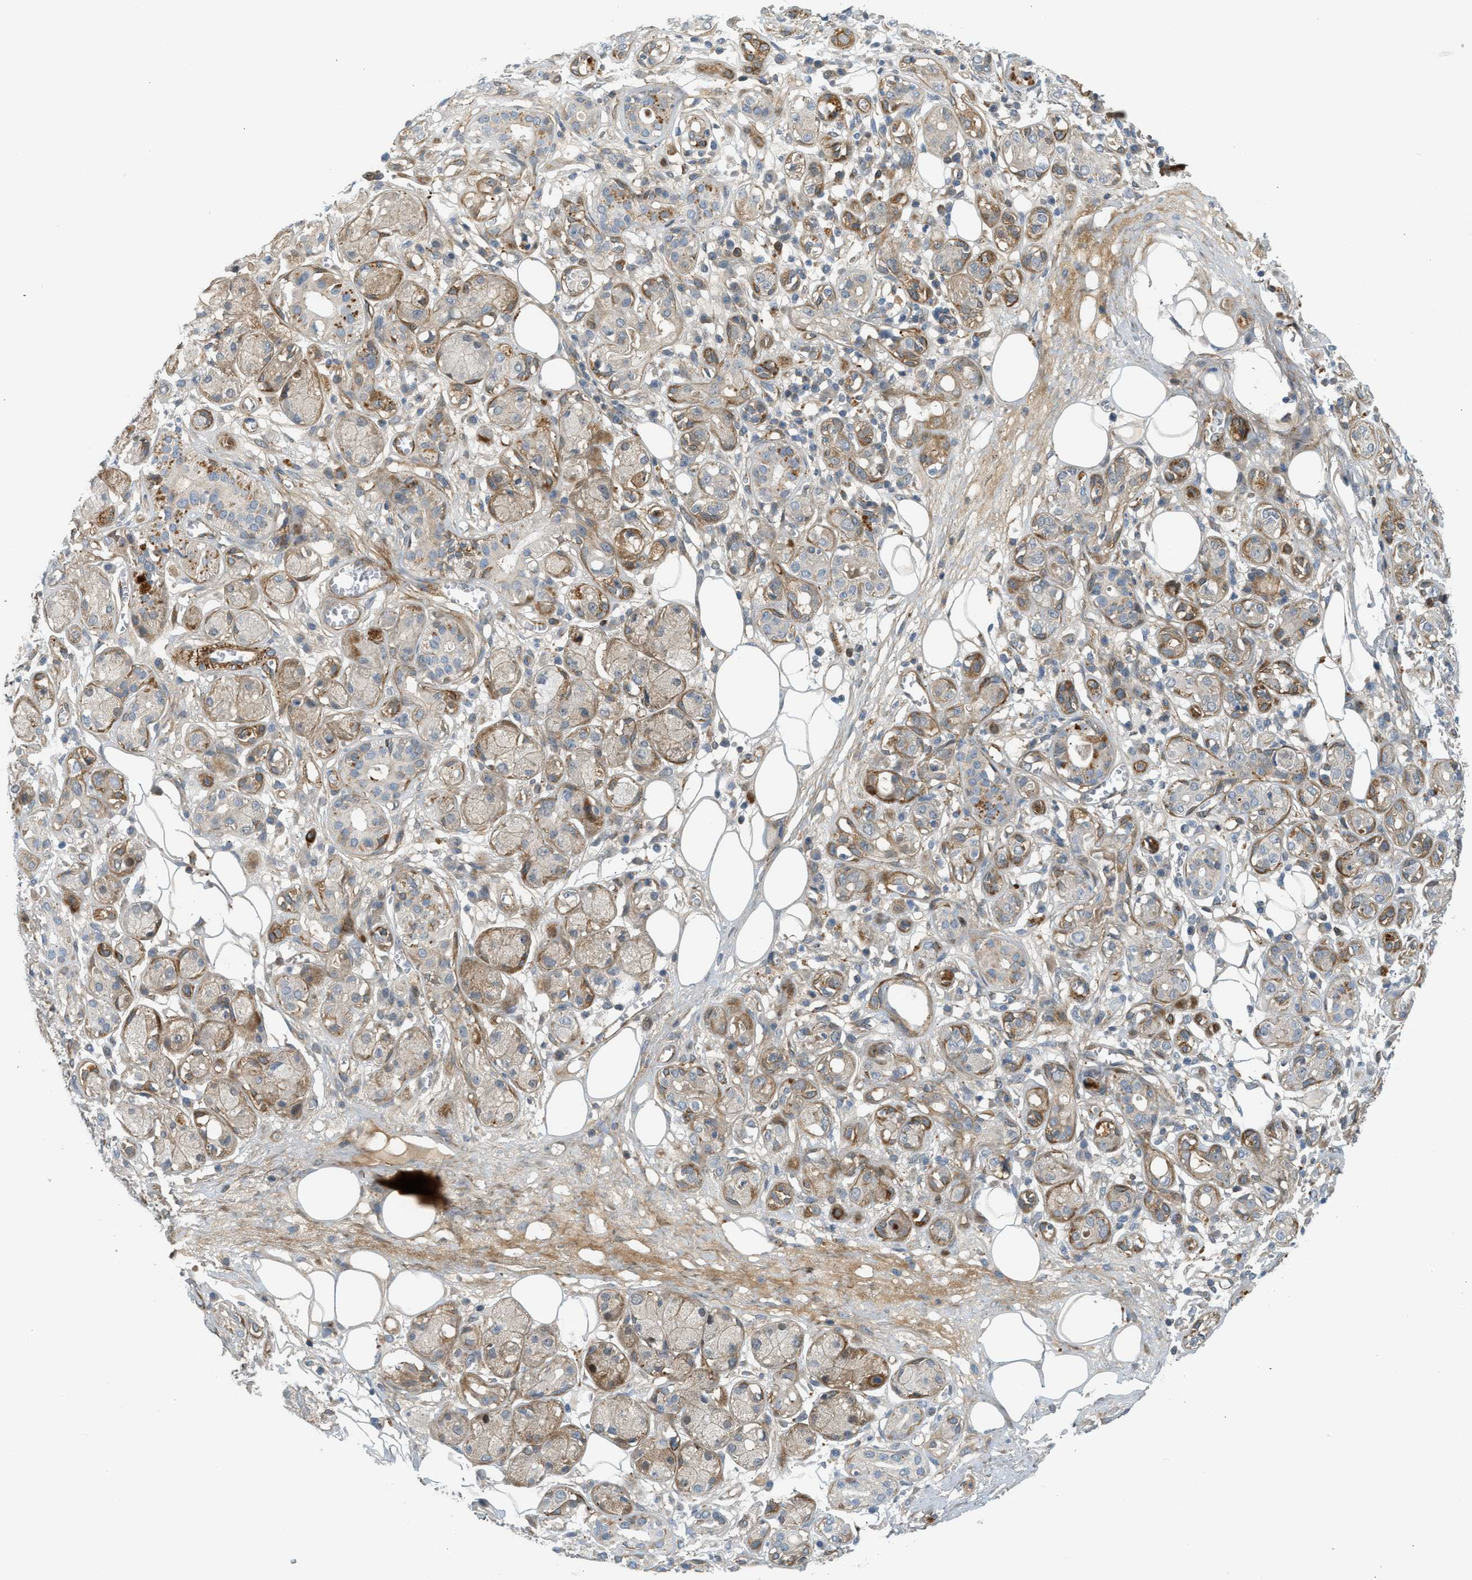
{"staining": {"intensity": "weak", "quantity": "<25%", "location": "cytoplasmic/membranous"}, "tissue": "adipose tissue", "cell_type": "Adipocytes", "image_type": "normal", "snomed": [{"axis": "morphology", "description": "Normal tissue, NOS"}, {"axis": "morphology", "description": "Inflammation, NOS"}, {"axis": "topography", "description": "Salivary gland"}, {"axis": "topography", "description": "Peripheral nerve tissue"}], "caption": "Immunohistochemistry (IHC) histopathology image of unremarkable adipose tissue: adipose tissue stained with DAB shows no significant protein expression in adipocytes.", "gene": "EDNRA", "patient": {"sex": "female", "age": 75}}